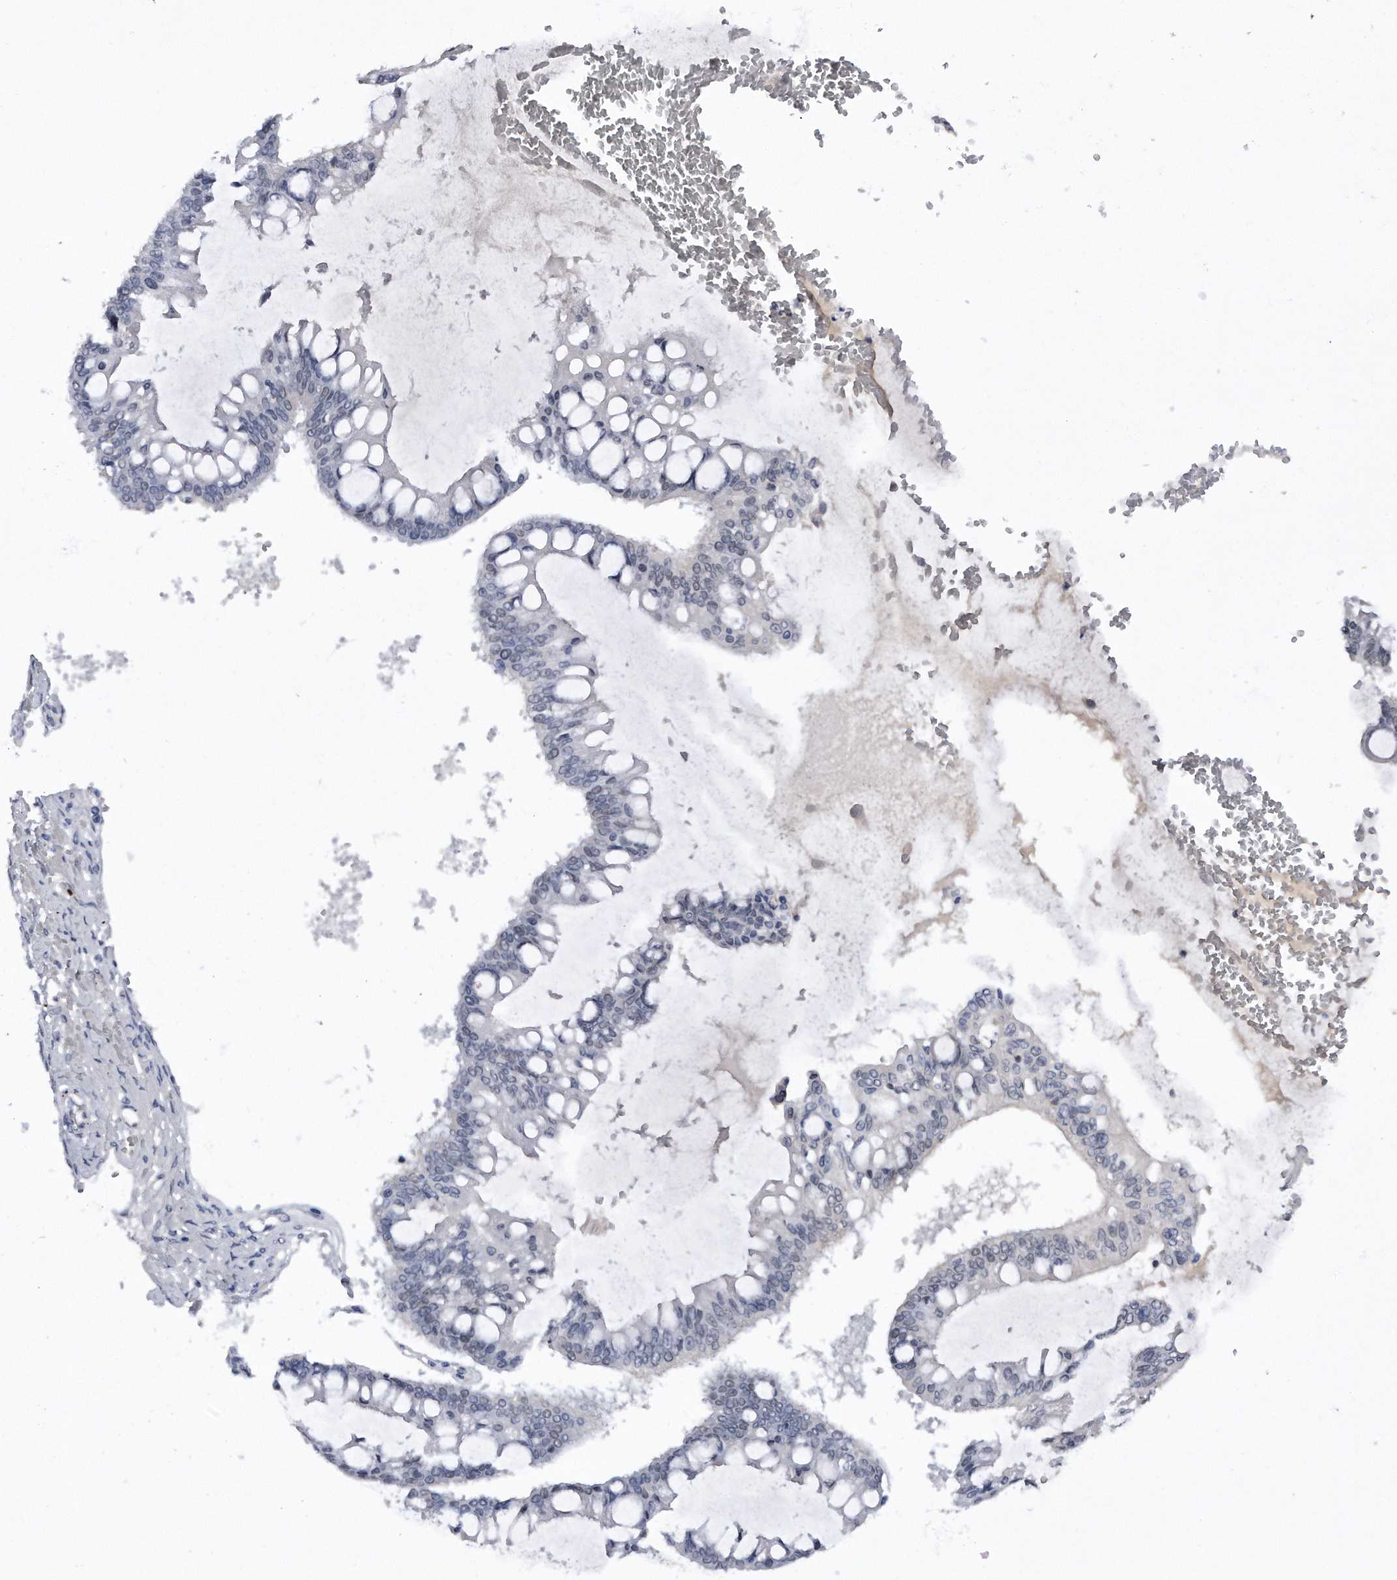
{"staining": {"intensity": "negative", "quantity": "none", "location": "none"}, "tissue": "ovarian cancer", "cell_type": "Tumor cells", "image_type": "cancer", "snomed": [{"axis": "morphology", "description": "Cystadenocarcinoma, mucinous, NOS"}, {"axis": "topography", "description": "Ovary"}], "caption": "A high-resolution photomicrograph shows immunohistochemistry (IHC) staining of mucinous cystadenocarcinoma (ovarian), which exhibits no significant staining in tumor cells.", "gene": "VIRMA", "patient": {"sex": "female", "age": 73}}